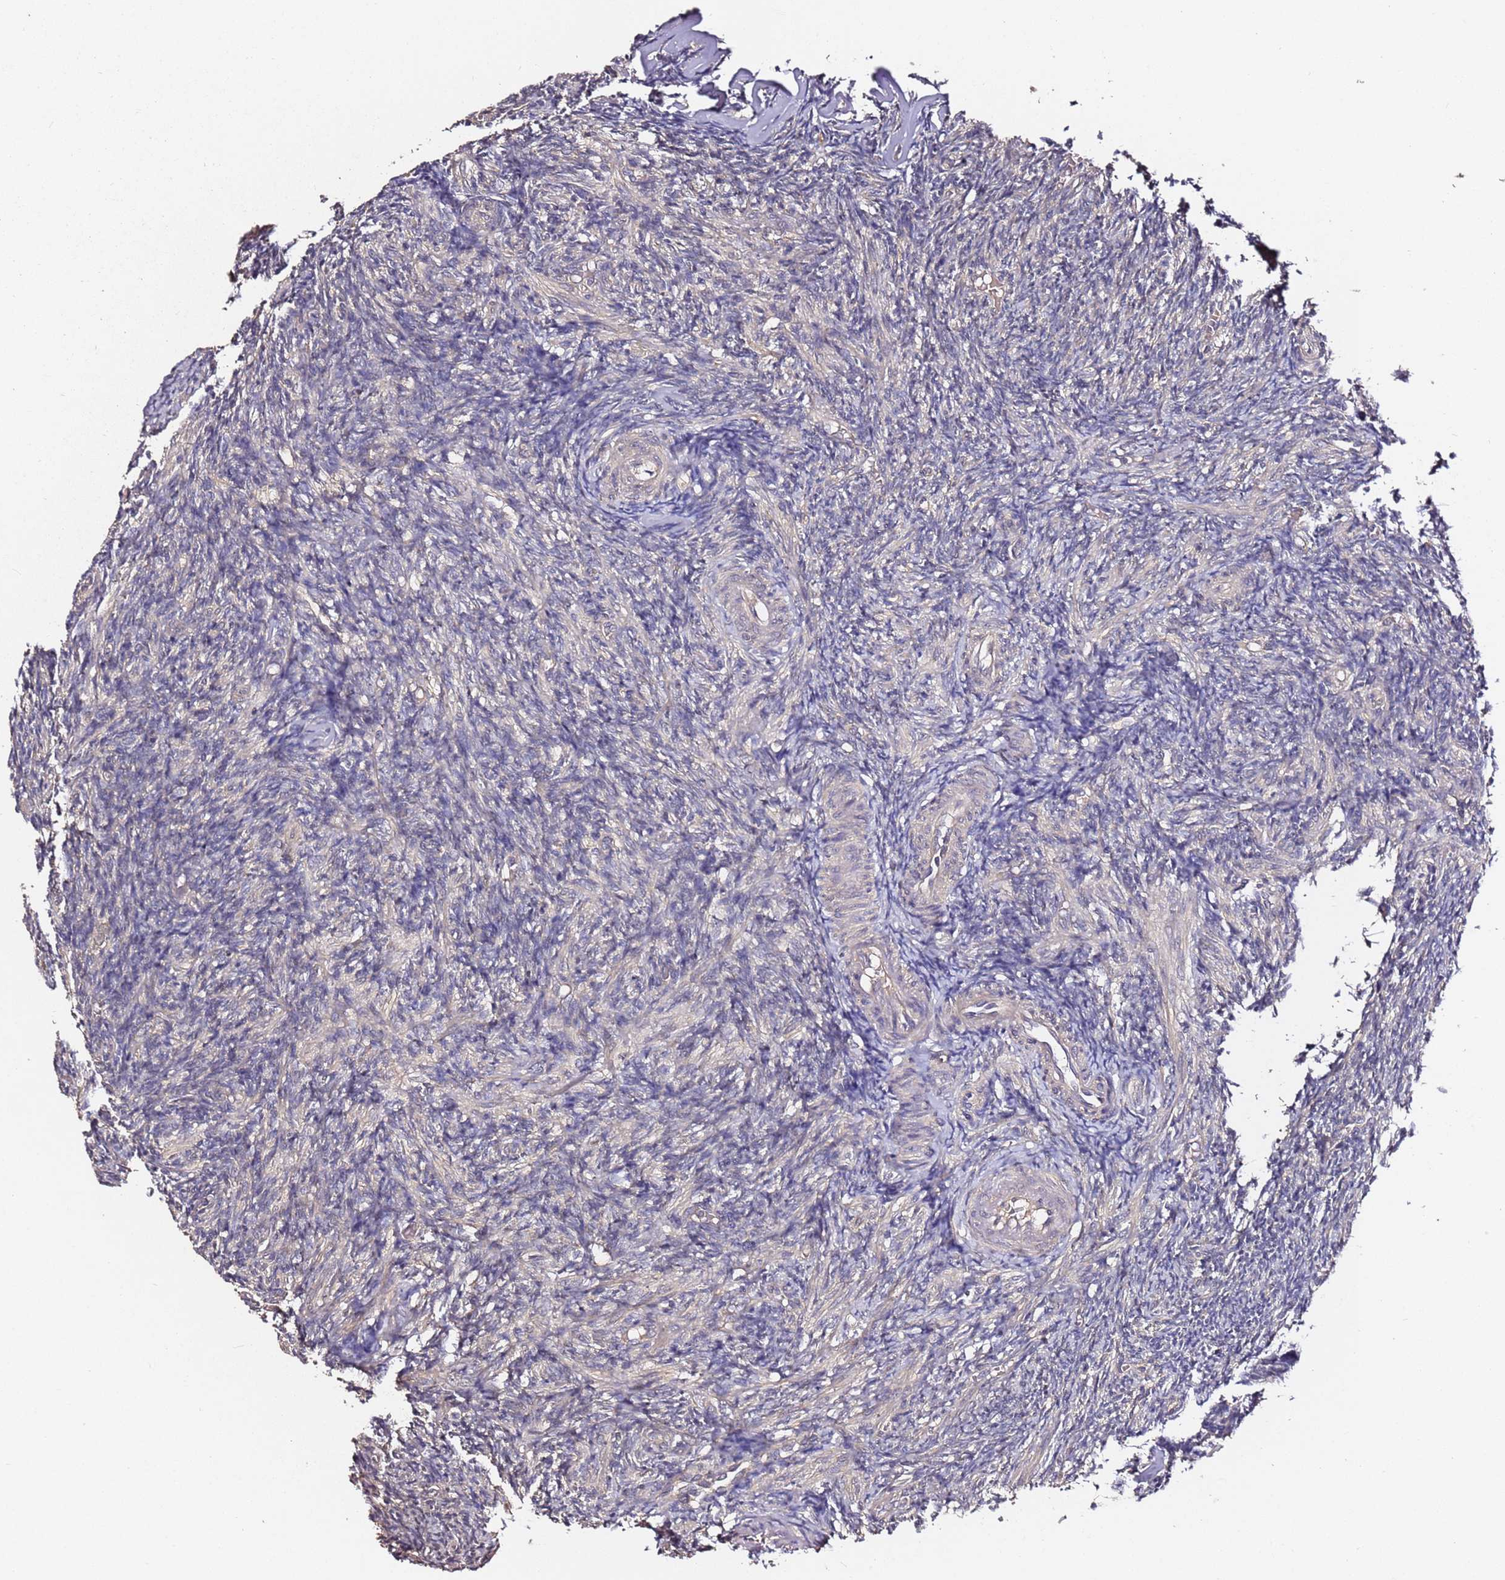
{"staining": {"intensity": "moderate", "quantity": ">75%", "location": "cytoplasmic/membranous"}, "tissue": "ovary", "cell_type": "Follicle cells", "image_type": "normal", "snomed": [{"axis": "morphology", "description": "Normal tissue, NOS"}, {"axis": "topography", "description": "Ovary"}], "caption": "Brown immunohistochemical staining in benign human ovary displays moderate cytoplasmic/membranous positivity in about >75% of follicle cells.", "gene": "C6orf136", "patient": {"sex": "female", "age": 27}}